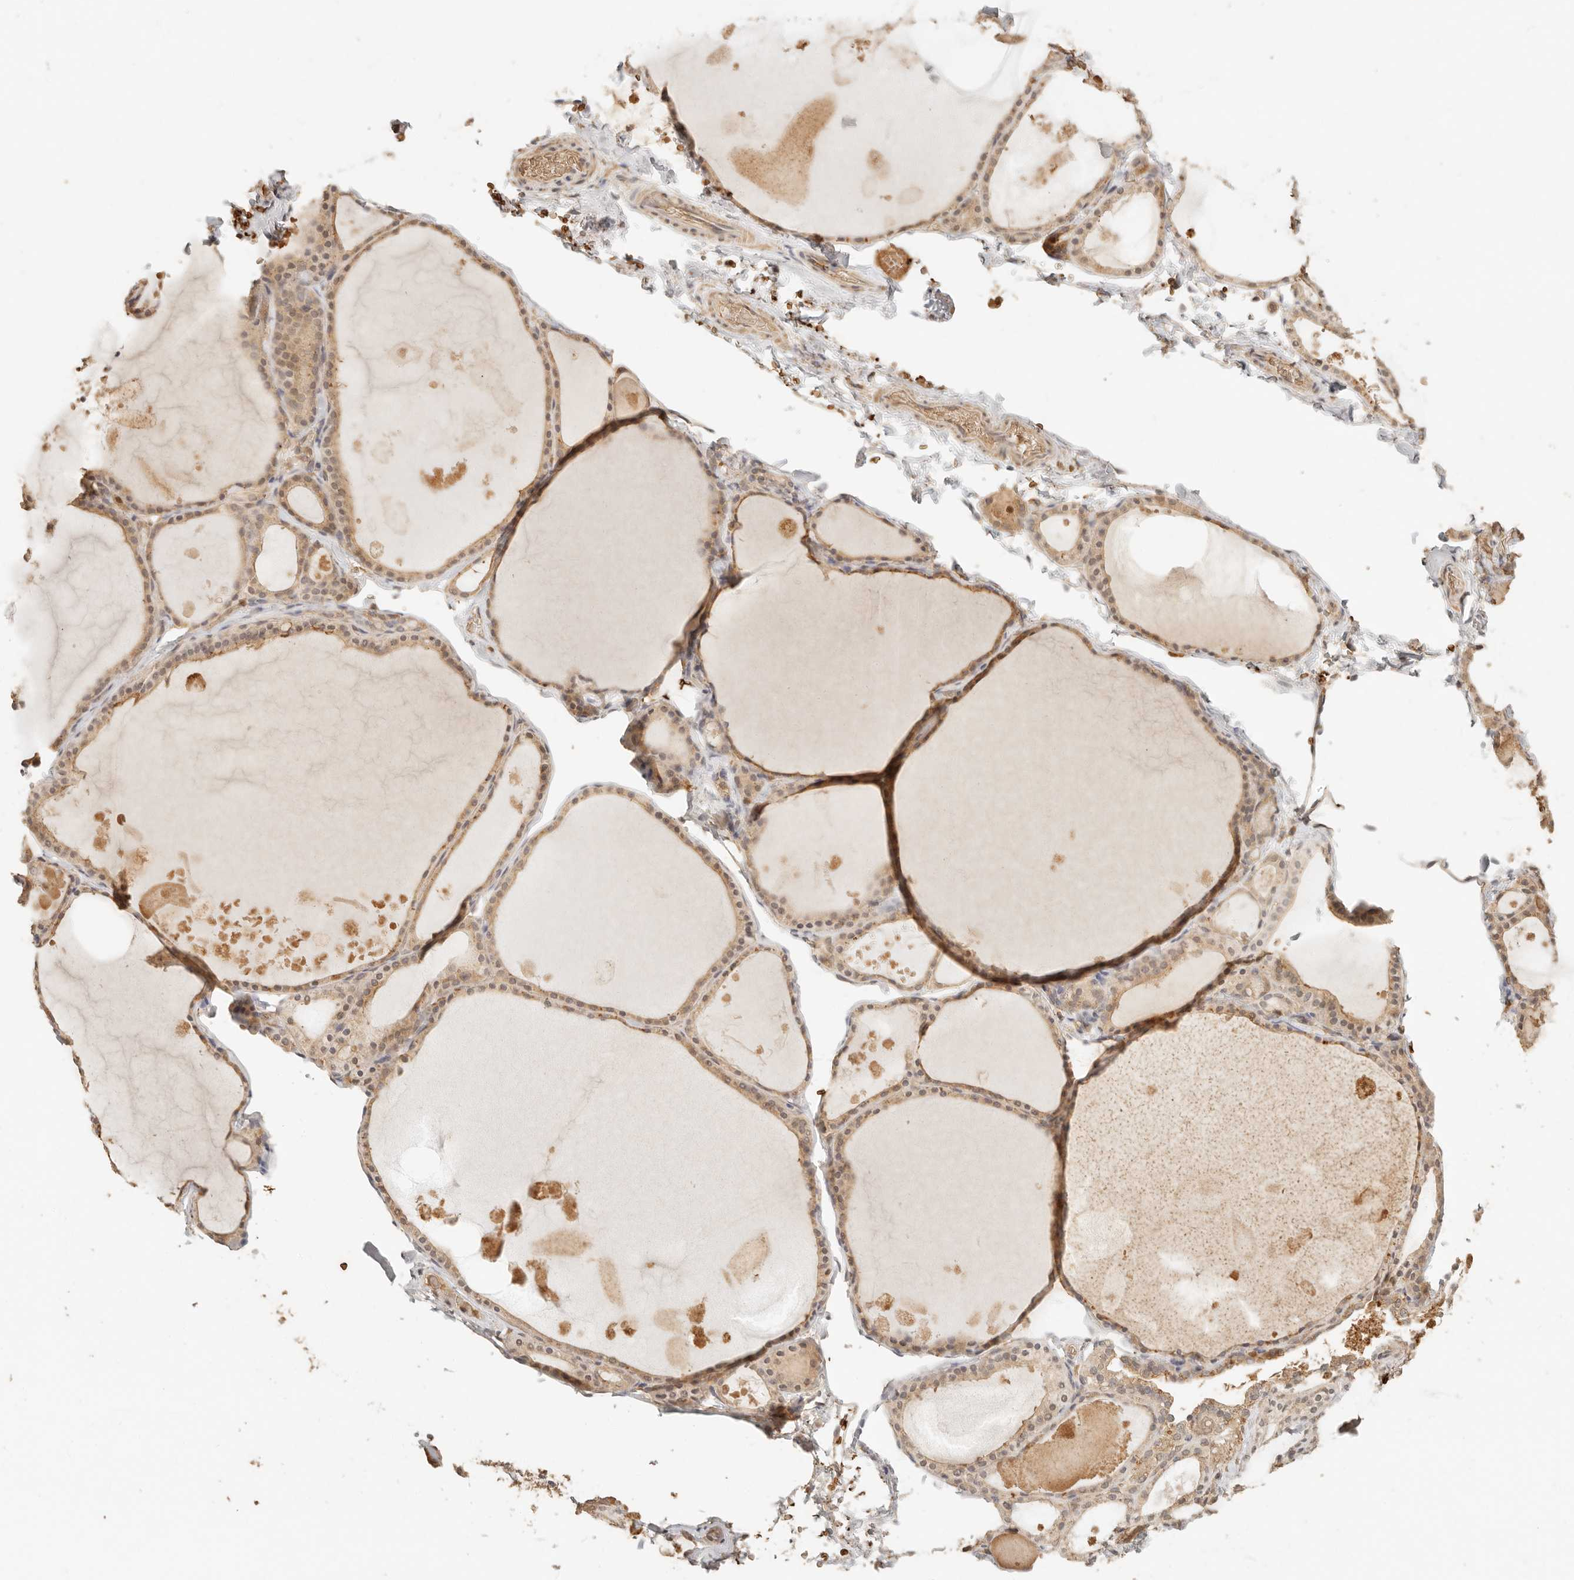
{"staining": {"intensity": "moderate", "quantity": ">75%", "location": "cytoplasmic/membranous"}, "tissue": "thyroid gland", "cell_type": "Glandular cells", "image_type": "normal", "snomed": [{"axis": "morphology", "description": "Normal tissue, NOS"}, {"axis": "topography", "description": "Thyroid gland"}], "caption": "Immunohistochemistry of unremarkable human thyroid gland demonstrates medium levels of moderate cytoplasmic/membranous positivity in approximately >75% of glandular cells. The staining is performed using DAB (3,3'-diaminobenzidine) brown chromogen to label protein expression. The nuclei are counter-stained blue using hematoxylin.", "gene": "INTS11", "patient": {"sex": "male", "age": 56}}